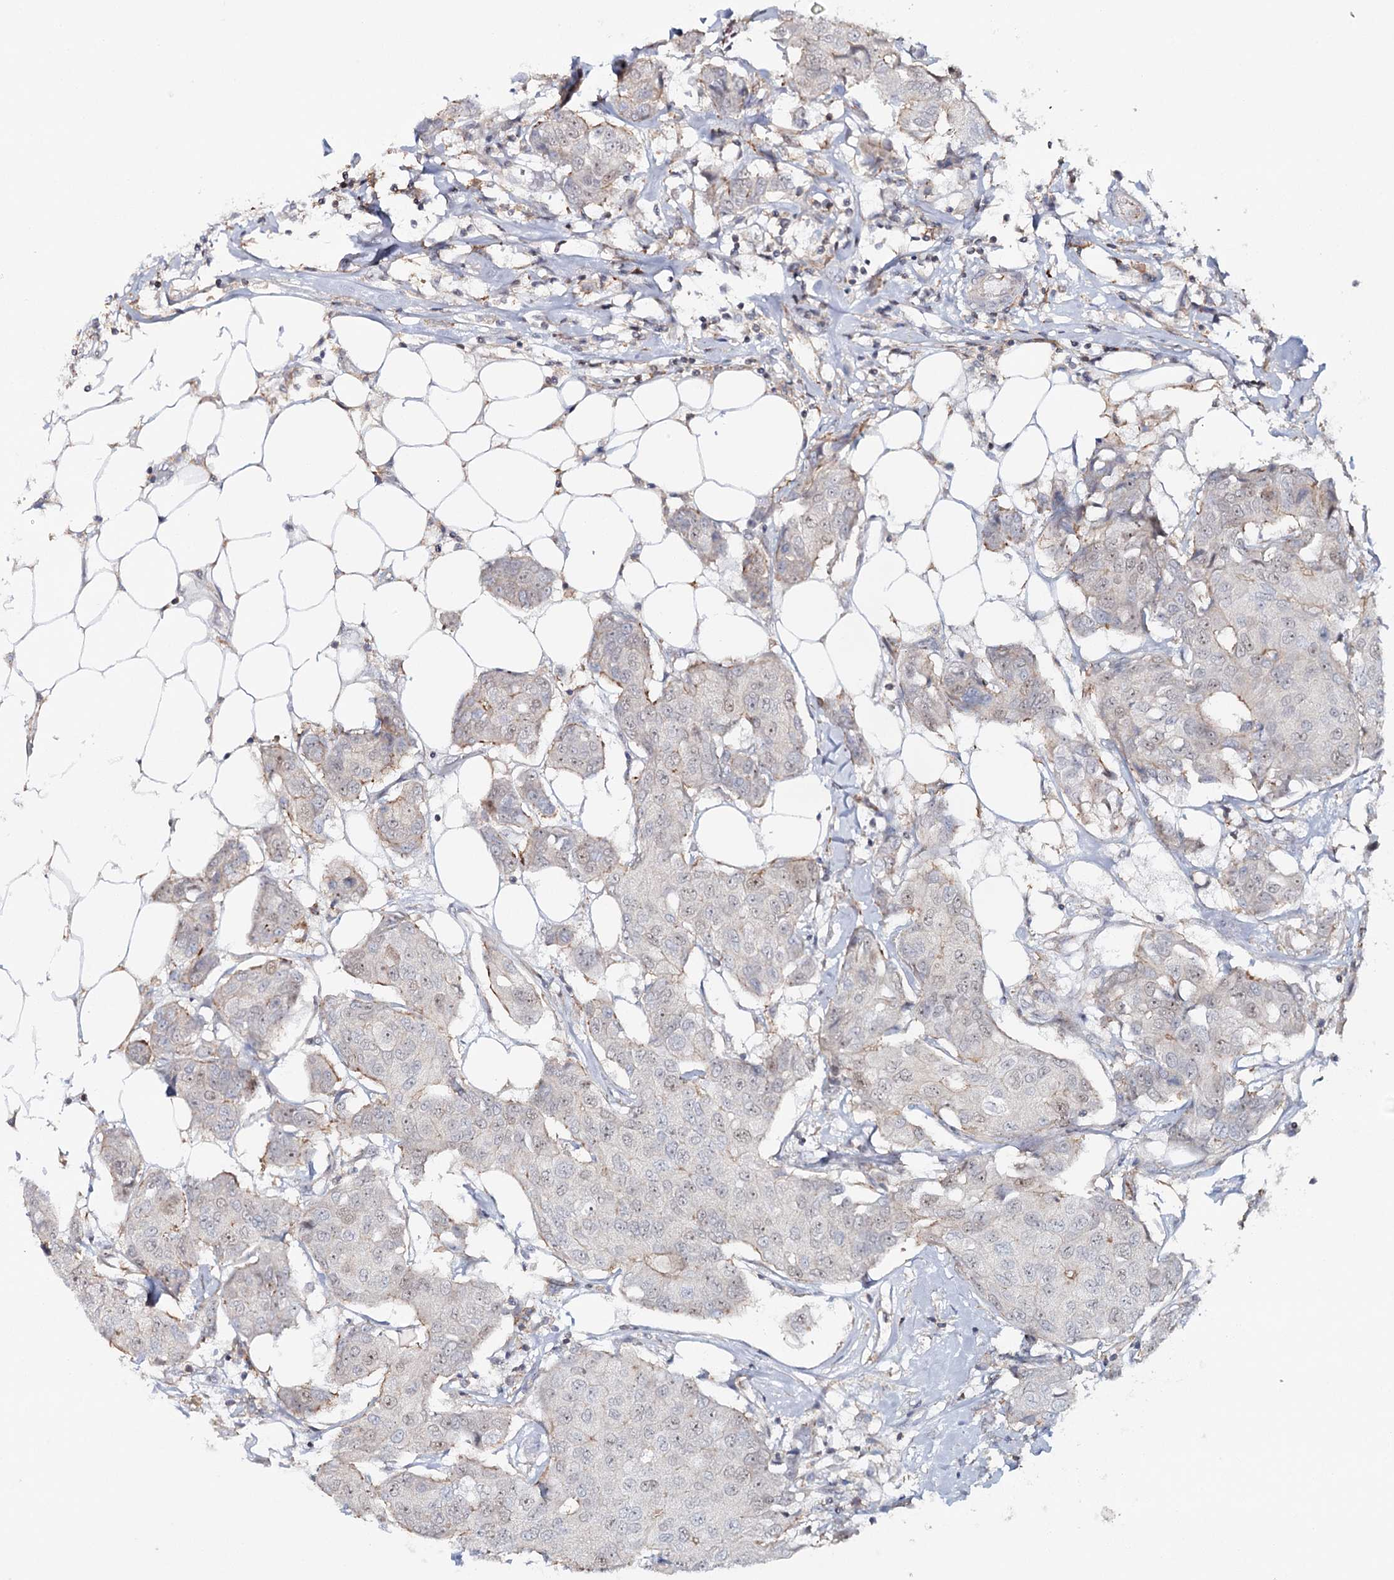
{"staining": {"intensity": "weak", "quantity": "<25%", "location": "nuclear"}, "tissue": "breast cancer", "cell_type": "Tumor cells", "image_type": "cancer", "snomed": [{"axis": "morphology", "description": "Duct carcinoma"}, {"axis": "topography", "description": "Breast"}], "caption": "Tumor cells show no significant protein staining in breast cancer (intraductal carcinoma). (DAB (3,3'-diaminobenzidine) immunohistochemistry with hematoxylin counter stain).", "gene": "ZC3H8", "patient": {"sex": "female", "age": 80}}